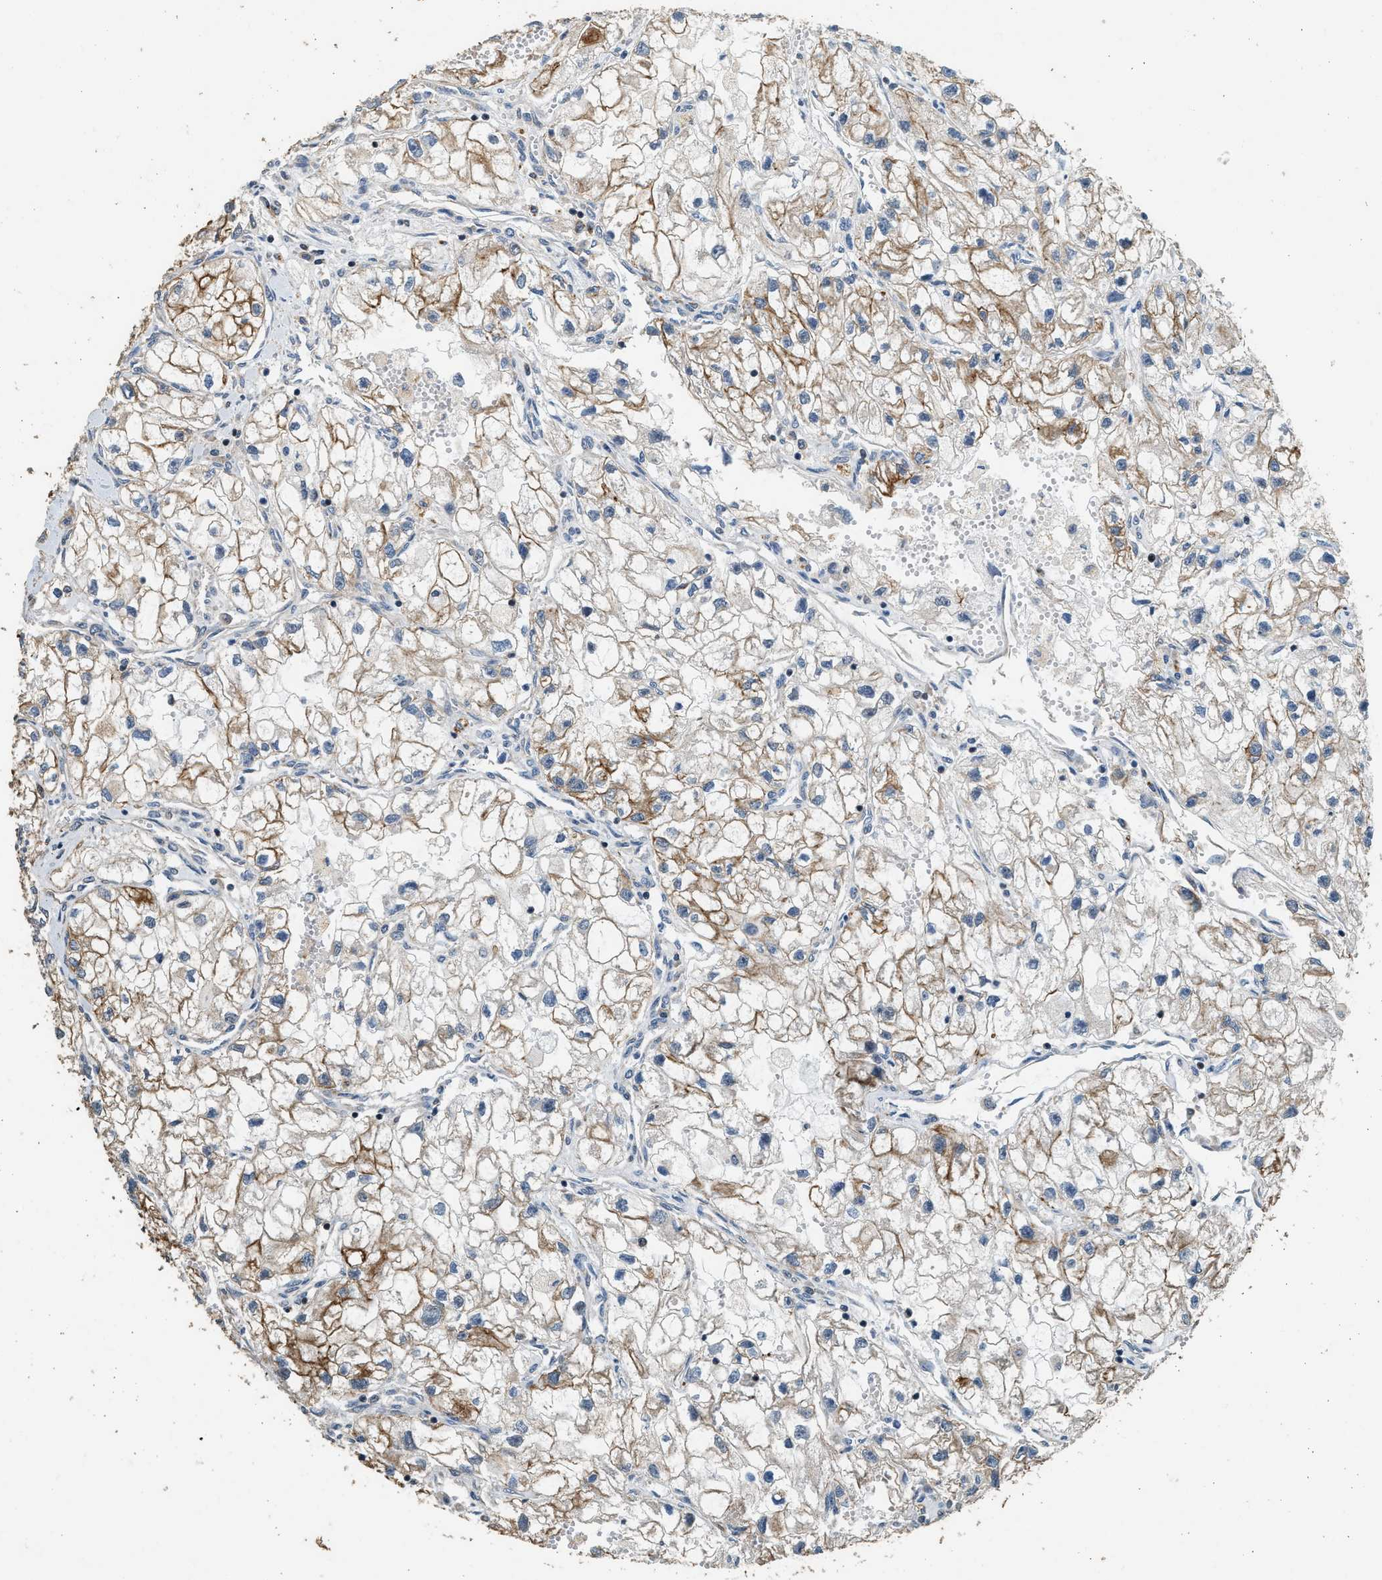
{"staining": {"intensity": "moderate", "quantity": "25%-75%", "location": "cytoplasmic/membranous"}, "tissue": "renal cancer", "cell_type": "Tumor cells", "image_type": "cancer", "snomed": [{"axis": "morphology", "description": "Adenocarcinoma, NOS"}, {"axis": "topography", "description": "Kidney"}], "caption": "Tumor cells demonstrate medium levels of moderate cytoplasmic/membranous staining in about 25%-75% of cells in renal adenocarcinoma.", "gene": "PCLO", "patient": {"sex": "female", "age": 70}}